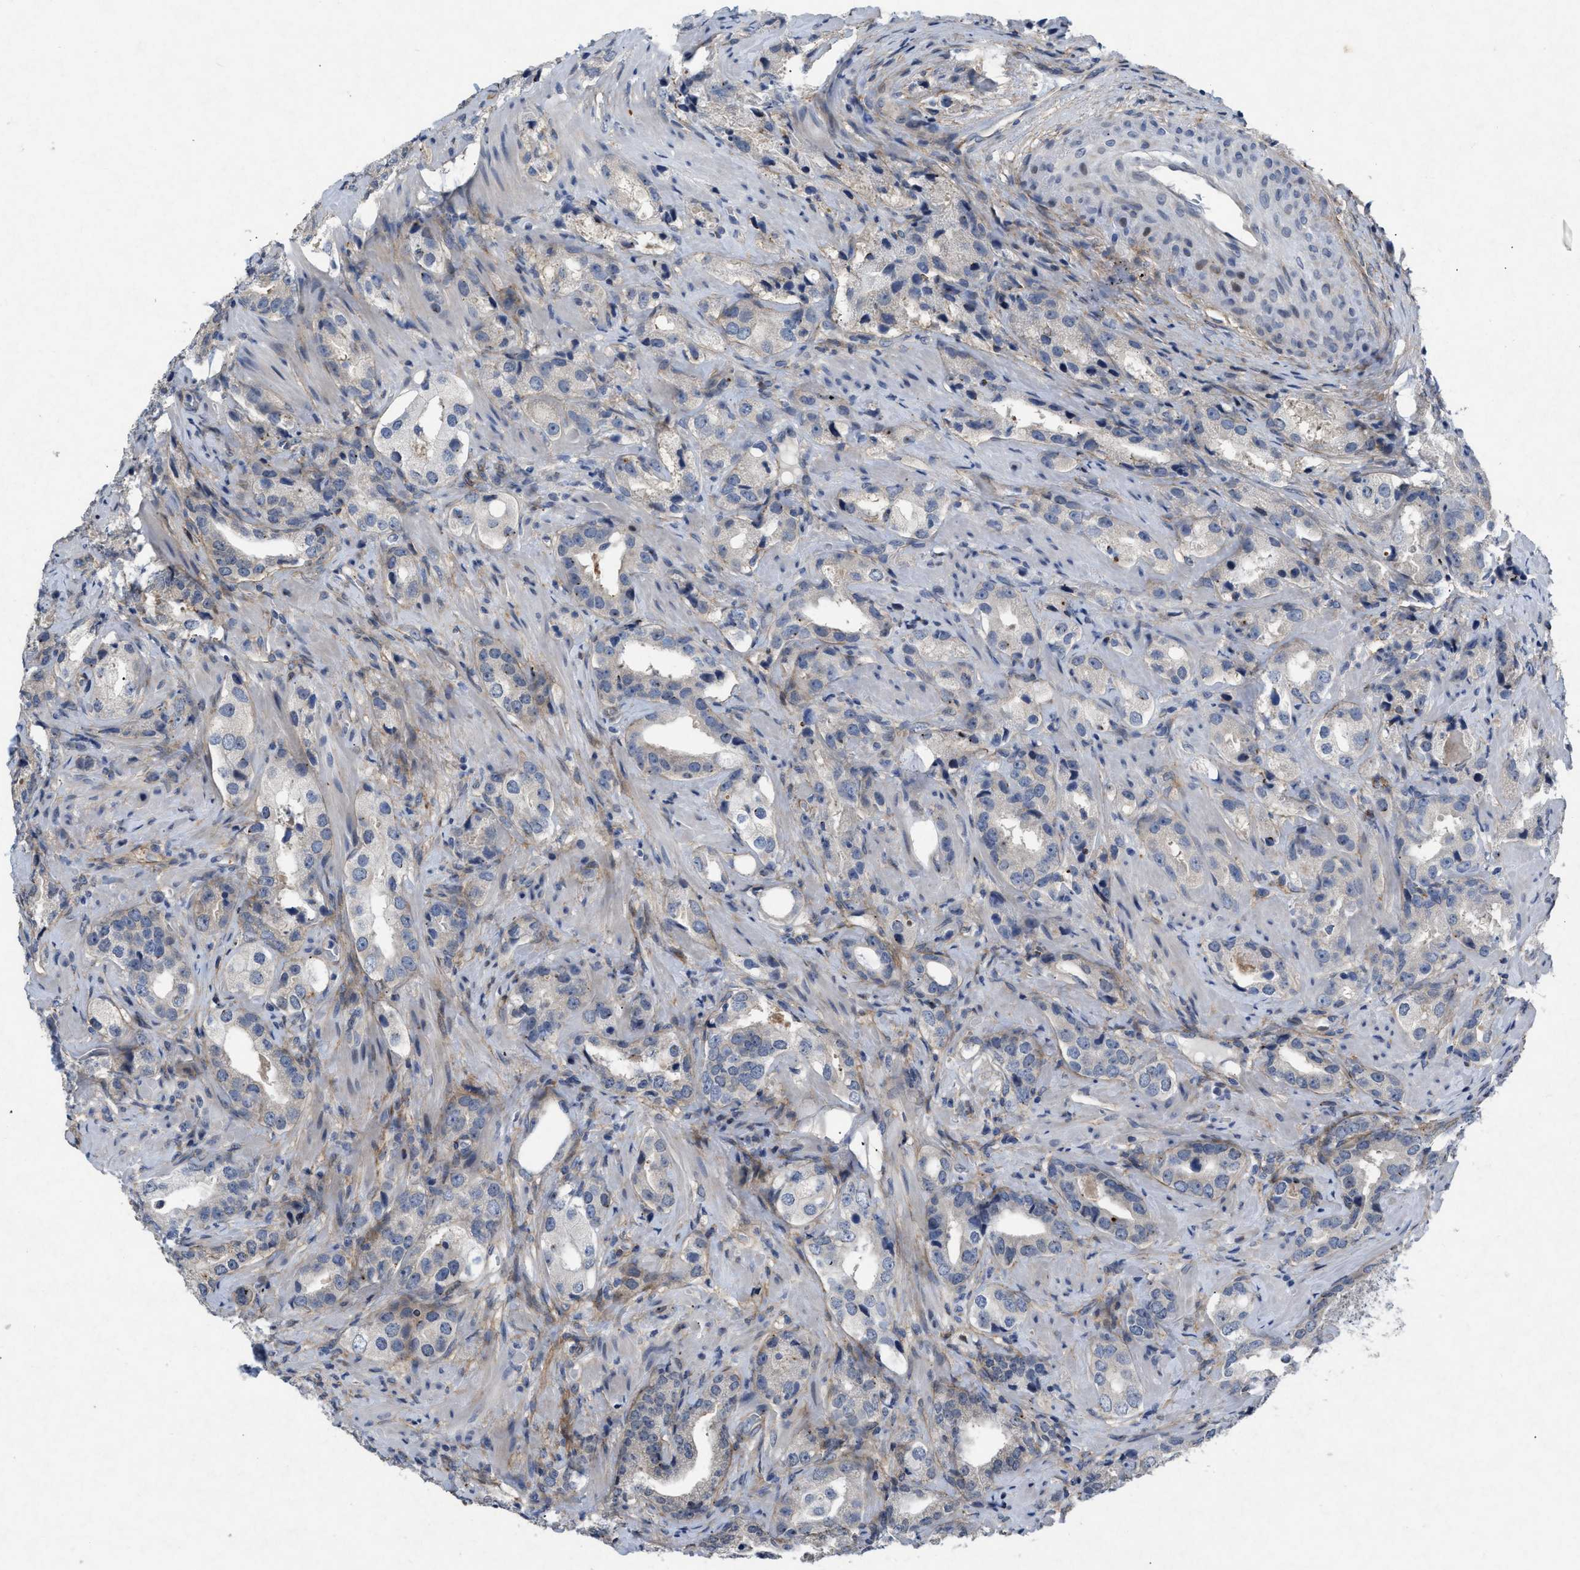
{"staining": {"intensity": "negative", "quantity": "none", "location": "none"}, "tissue": "prostate cancer", "cell_type": "Tumor cells", "image_type": "cancer", "snomed": [{"axis": "morphology", "description": "Adenocarcinoma, High grade"}, {"axis": "topography", "description": "Prostate"}], "caption": "Protein analysis of prostate cancer (high-grade adenocarcinoma) demonstrates no significant expression in tumor cells.", "gene": "PDGFRA", "patient": {"sex": "male", "age": 63}}